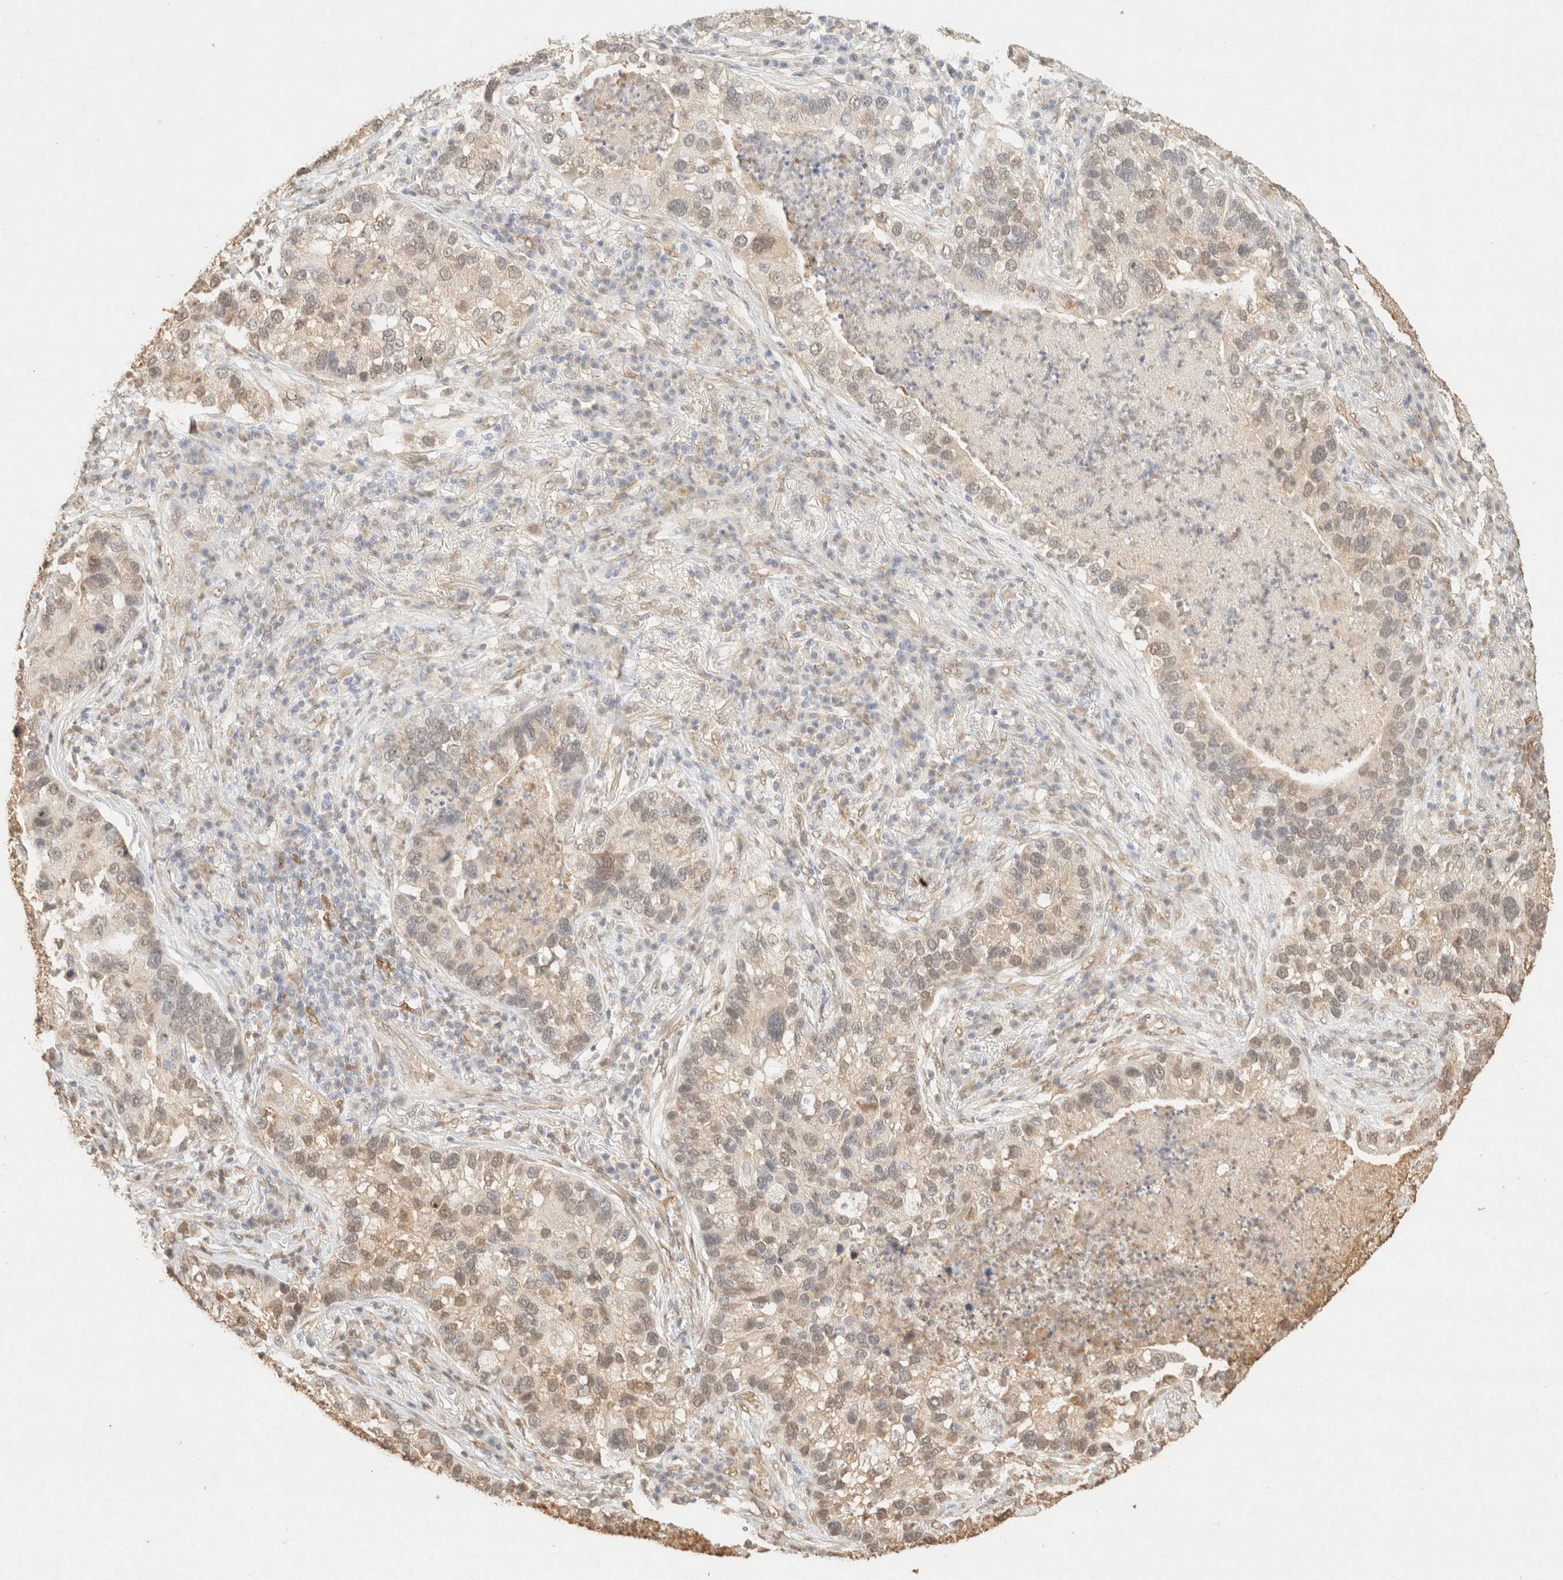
{"staining": {"intensity": "weak", "quantity": "<25%", "location": "cytoplasmic/membranous,nuclear"}, "tissue": "lung cancer", "cell_type": "Tumor cells", "image_type": "cancer", "snomed": [{"axis": "morphology", "description": "Normal tissue, NOS"}, {"axis": "morphology", "description": "Adenocarcinoma, NOS"}, {"axis": "topography", "description": "Bronchus"}, {"axis": "topography", "description": "Lung"}], "caption": "This micrograph is of adenocarcinoma (lung) stained with immunohistochemistry to label a protein in brown with the nuclei are counter-stained blue. There is no staining in tumor cells. (Stains: DAB immunohistochemistry with hematoxylin counter stain, Microscopy: brightfield microscopy at high magnification).", "gene": "S100A13", "patient": {"sex": "male", "age": 54}}